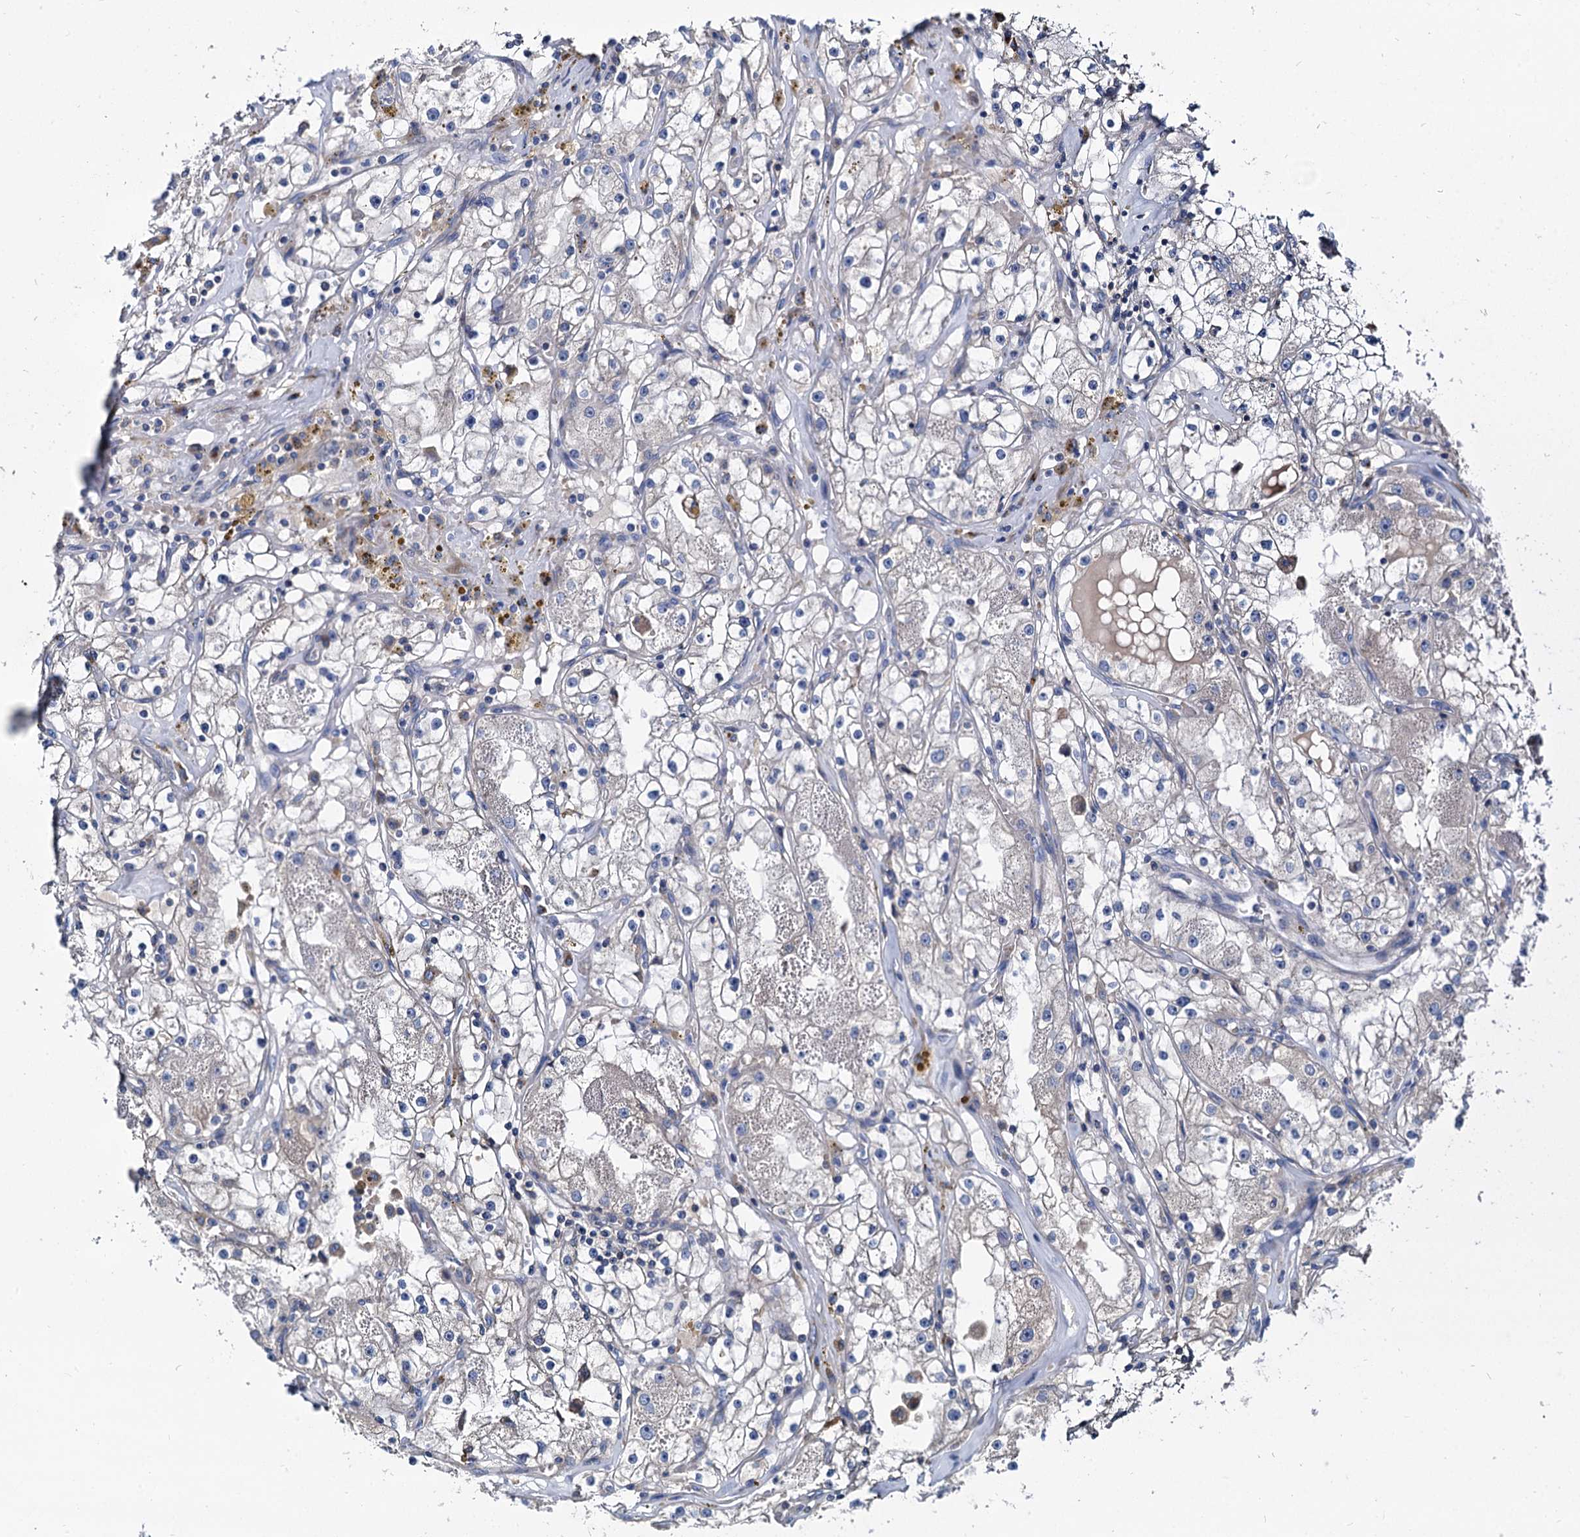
{"staining": {"intensity": "negative", "quantity": "none", "location": "none"}, "tissue": "renal cancer", "cell_type": "Tumor cells", "image_type": "cancer", "snomed": [{"axis": "morphology", "description": "Adenocarcinoma, NOS"}, {"axis": "topography", "description": "Kidney"}], "caption": "A high-resolution photomicrograph shows immunohistochemistry staining of renal cancer (adenocarcinoma), which displays no significant positivity in tumor cells.", "gene": "NKAPD1", "patient": {"sex": "male", "age": 56}}